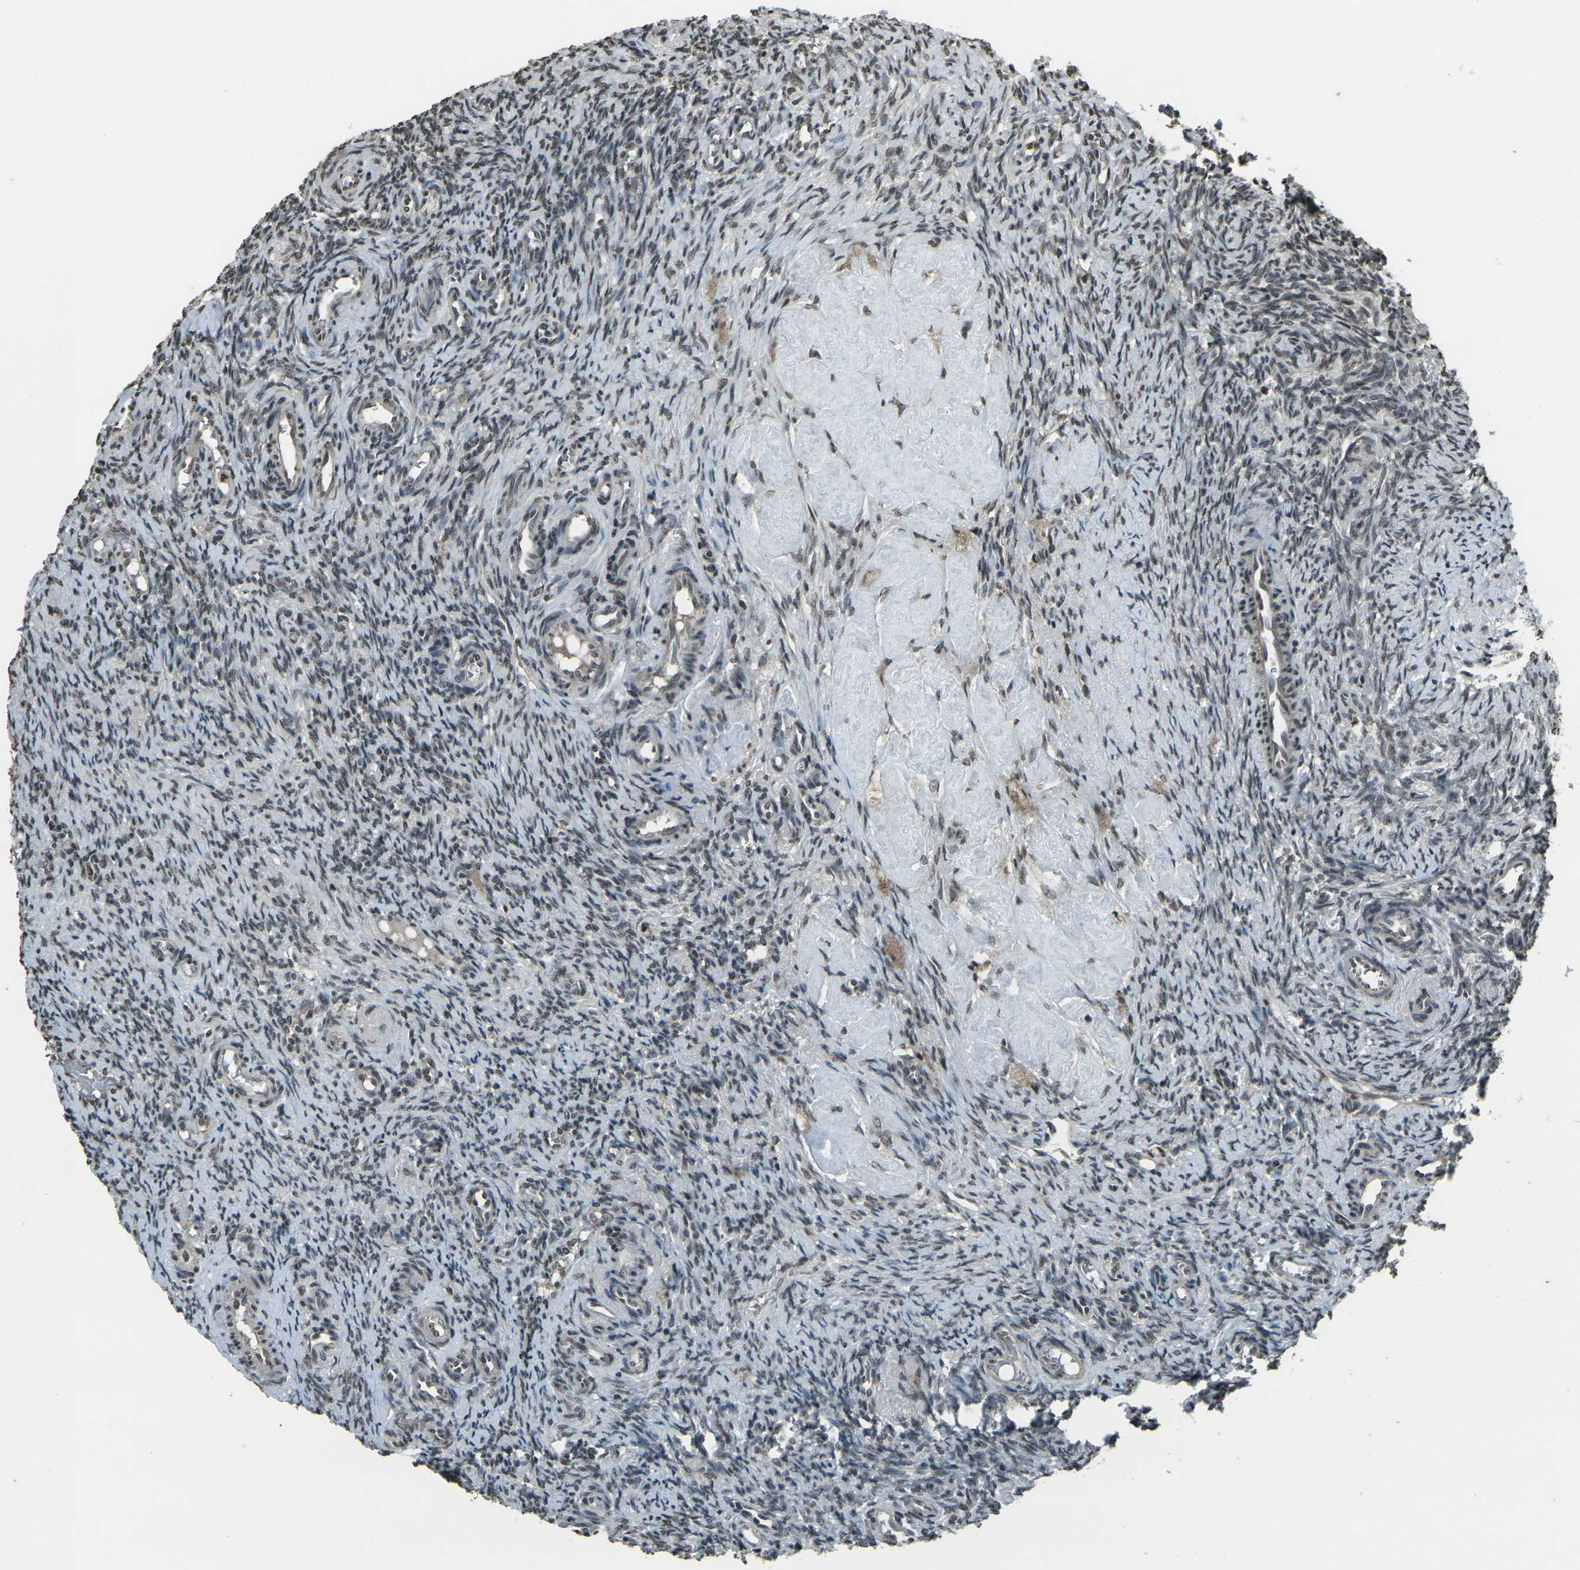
{"staining": {"intensity": "moderate", "quantity": ">75%", "location": "nuclear"}, "tissue": "ovary", "cell_type": "Ovarian stroma cells", "image_type": "normal", "snomed": [{"axis": "morphology", "description": "Normal tissue, NOS"}, {"axis": "topography", "description": "Ovary"}], "caption": "Immunohistochemical staining of normal ovary demonstrates moderate nuclear protein staining in about >75% of ovarian stroma cells. (DAB (3,3'-diaminobenzidine) IHC, brown staining for protein, blue staining for nuclei).", "gene": "PRPF8", "patient": {"sex": "female", "age": 41}}